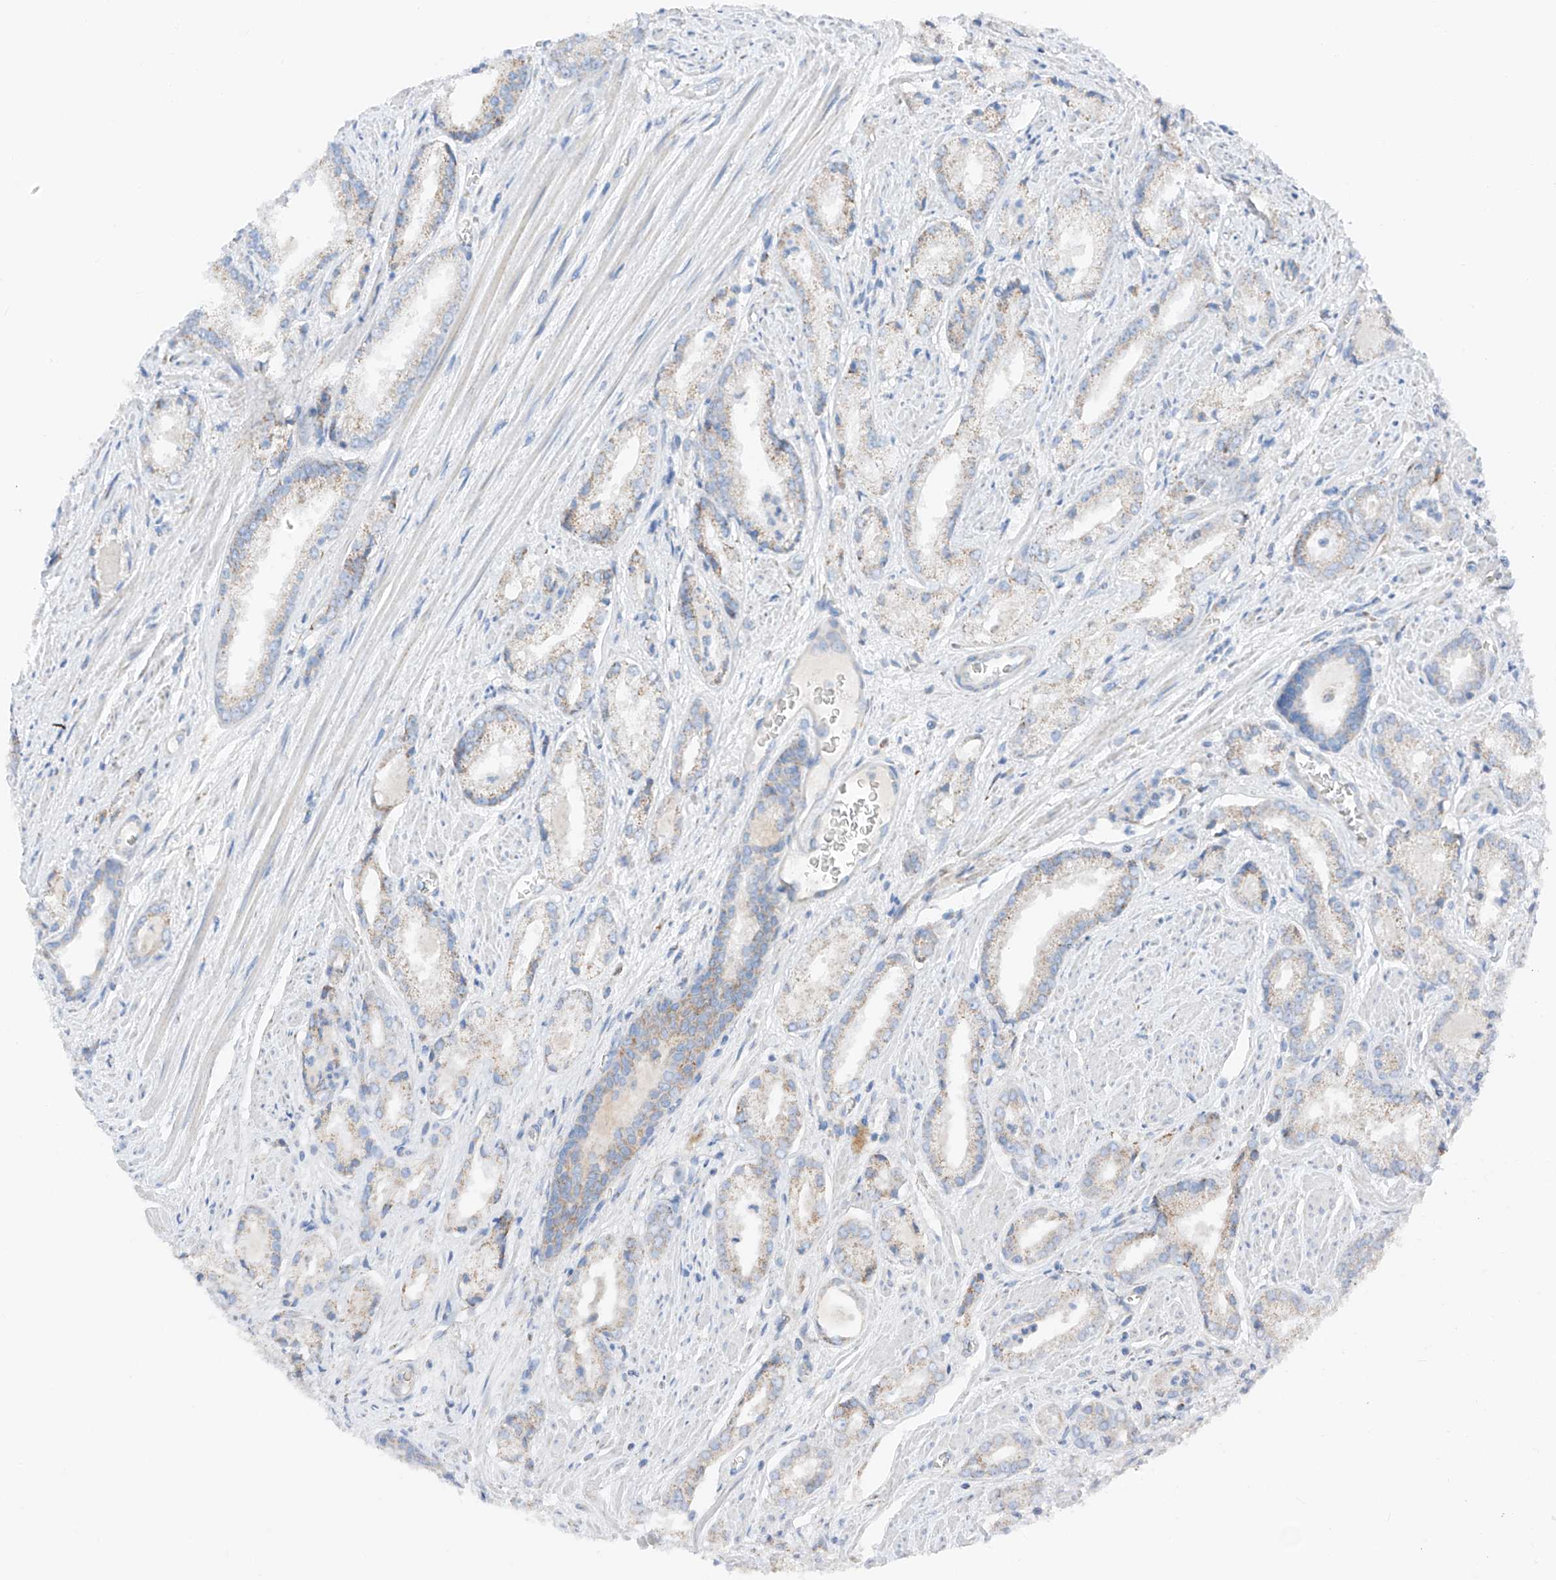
{"staining": {"intensity": "weak", "quantity": "<25%", "location": "cytoplasmic/membranous"}, "tissue": "prostate cancer", "cell_type": "Tumor cells", "image_type": "cancer", "snomed": [{"axis": "morphology", "description": "Adenocarcinoma, Low grade"}, {"axis": "topography", "description": "Prostate"}], "caption": "Tumor cells show no significant protein staining in low-grade adenocarcinoma (prostate). (DAB IHC visualized using brightfield microscopy, high magnification).", "gene": "MRAP", "patient": {"sex": "male", "age": 54}}